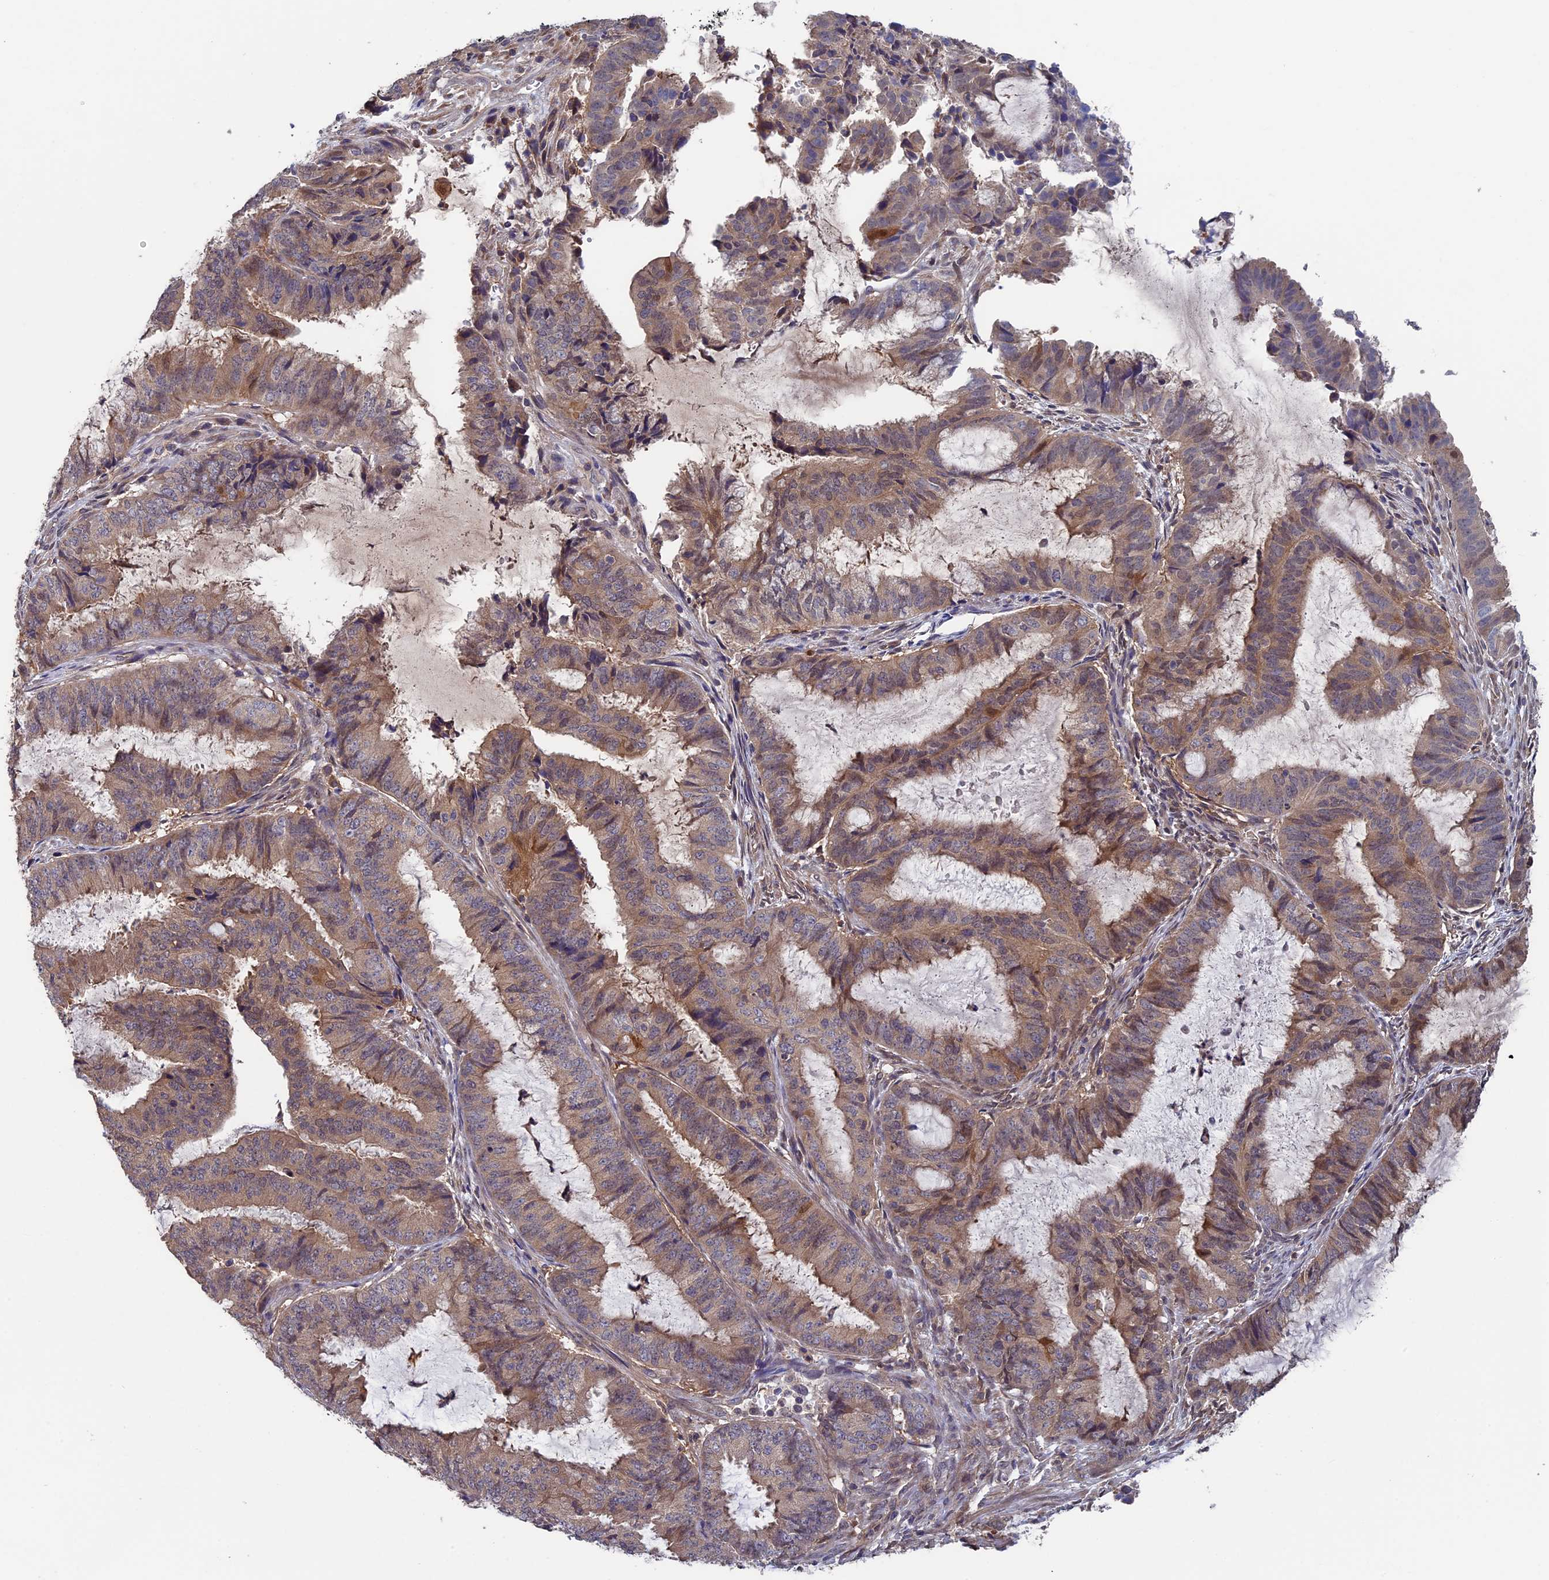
{"staining": {"intensity": "moderate", "quantity": ">75%", "location": "cytoplasmic/membranous"}, "tissue": "endometrial cancer", "cell_type": "Tumor cells", "image_type": "cancer", "snomed": [{"axis": "morphology", "description": "Adenocarcinoma, NOS"}, {"axis": "topography", "description": "Endometrium"}], "caption": "Adenocarcinoma (endometrial) stained for a protein displays moderate cytoplasmic/membranous positivity in tumor cells.", "gene": "LCMT1", "patient": {"sex": "female", "age": 51}}